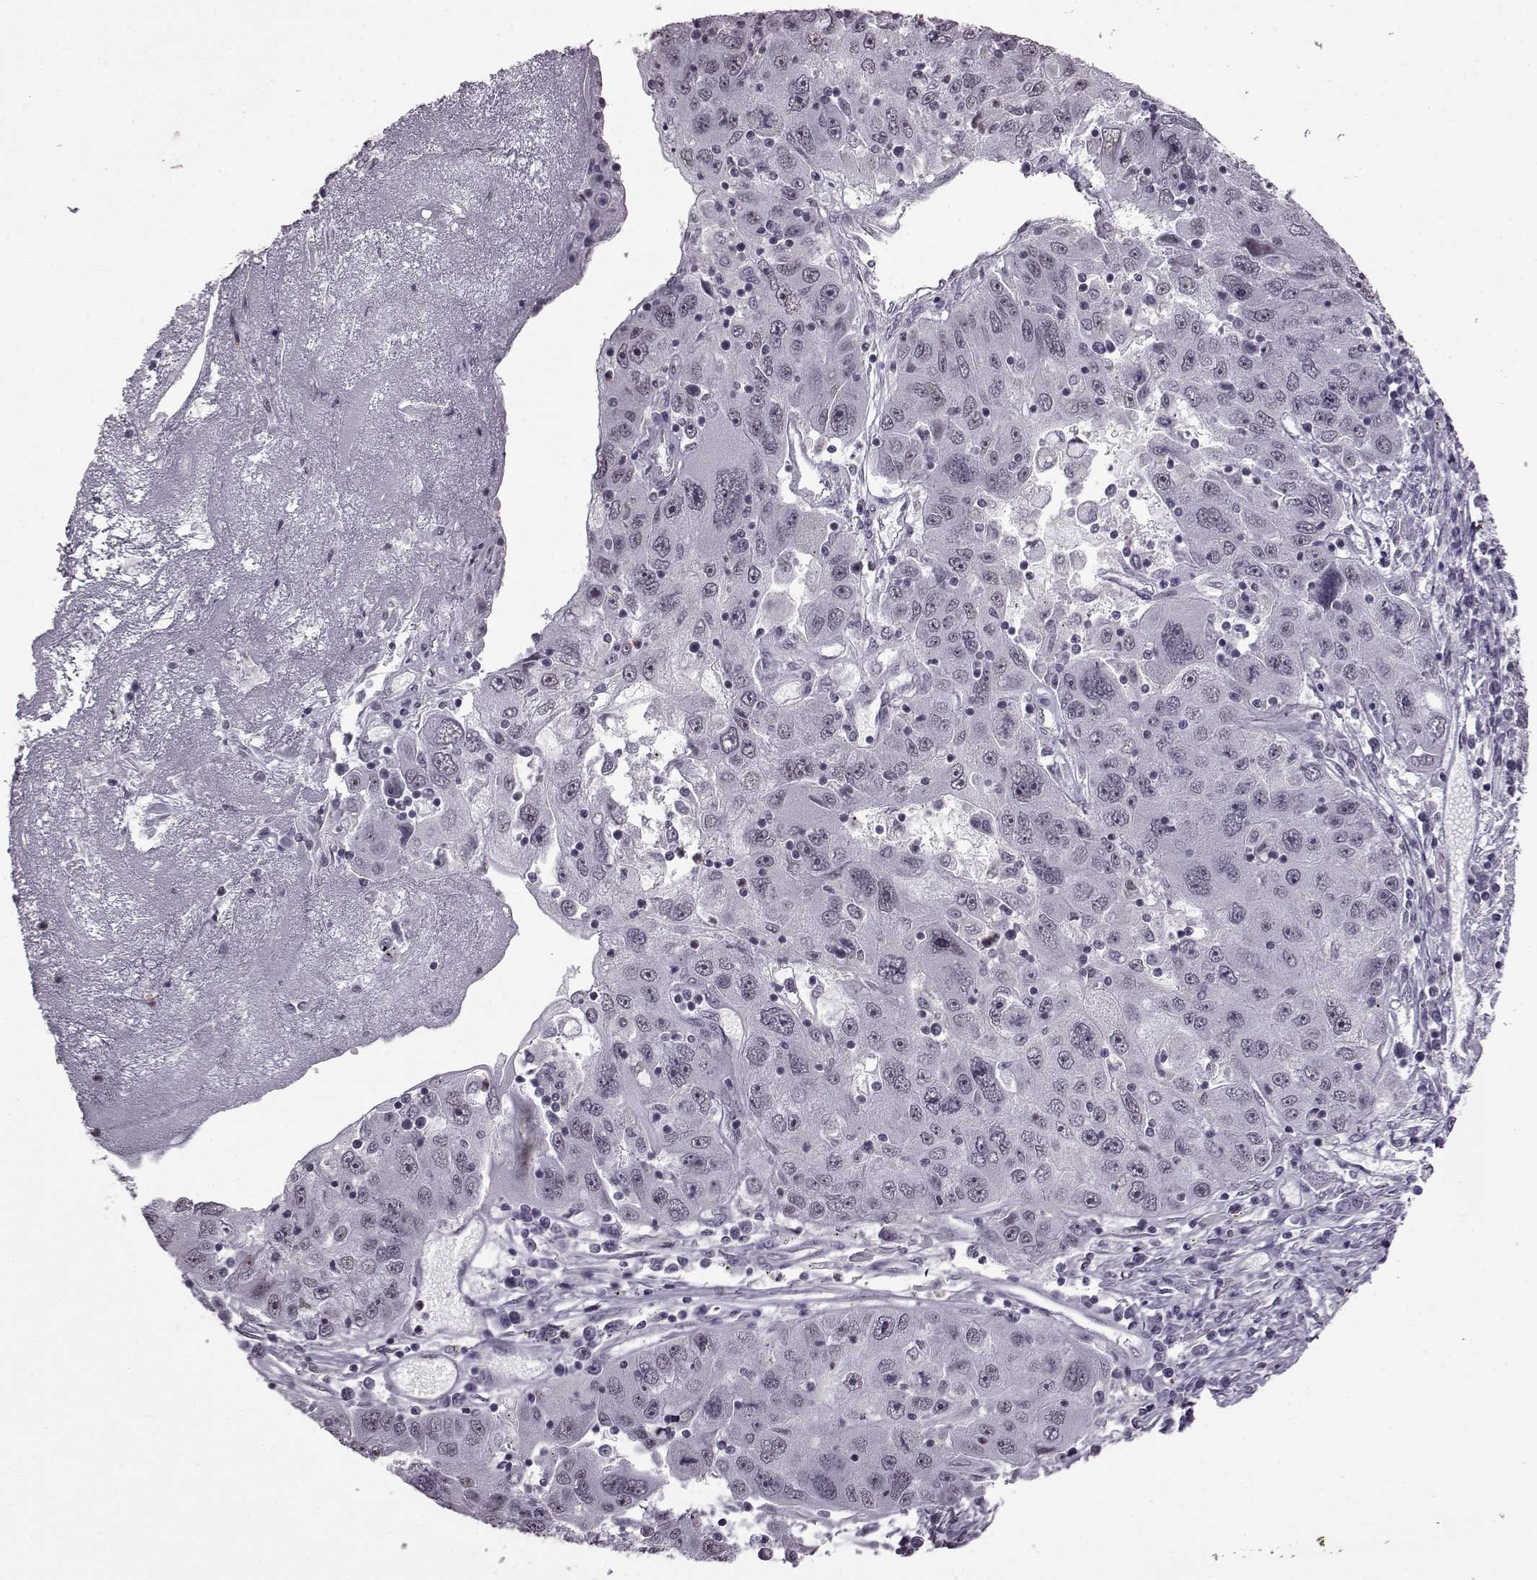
{"staining": {"intensity": "negative", "quantity": "none", "location": "none"}, "tissue": "stomach cancer", "cell_type": "Tumor cells", "image_type": "cancer", "snomed": [{"axis": "morphology", "description": "Adenocarcinoma, NOS"}, {"axis": "topography", "description": "Stomach"}], "caption": "An immunohistochemistry (IHC) image of adenocarcinoma (stomach) is shown. There is no staining in tumor cells of adenocarcinoma (stomach).", "gene": "SLC28A2", "patient": {"sex": "male", "age": 56}}